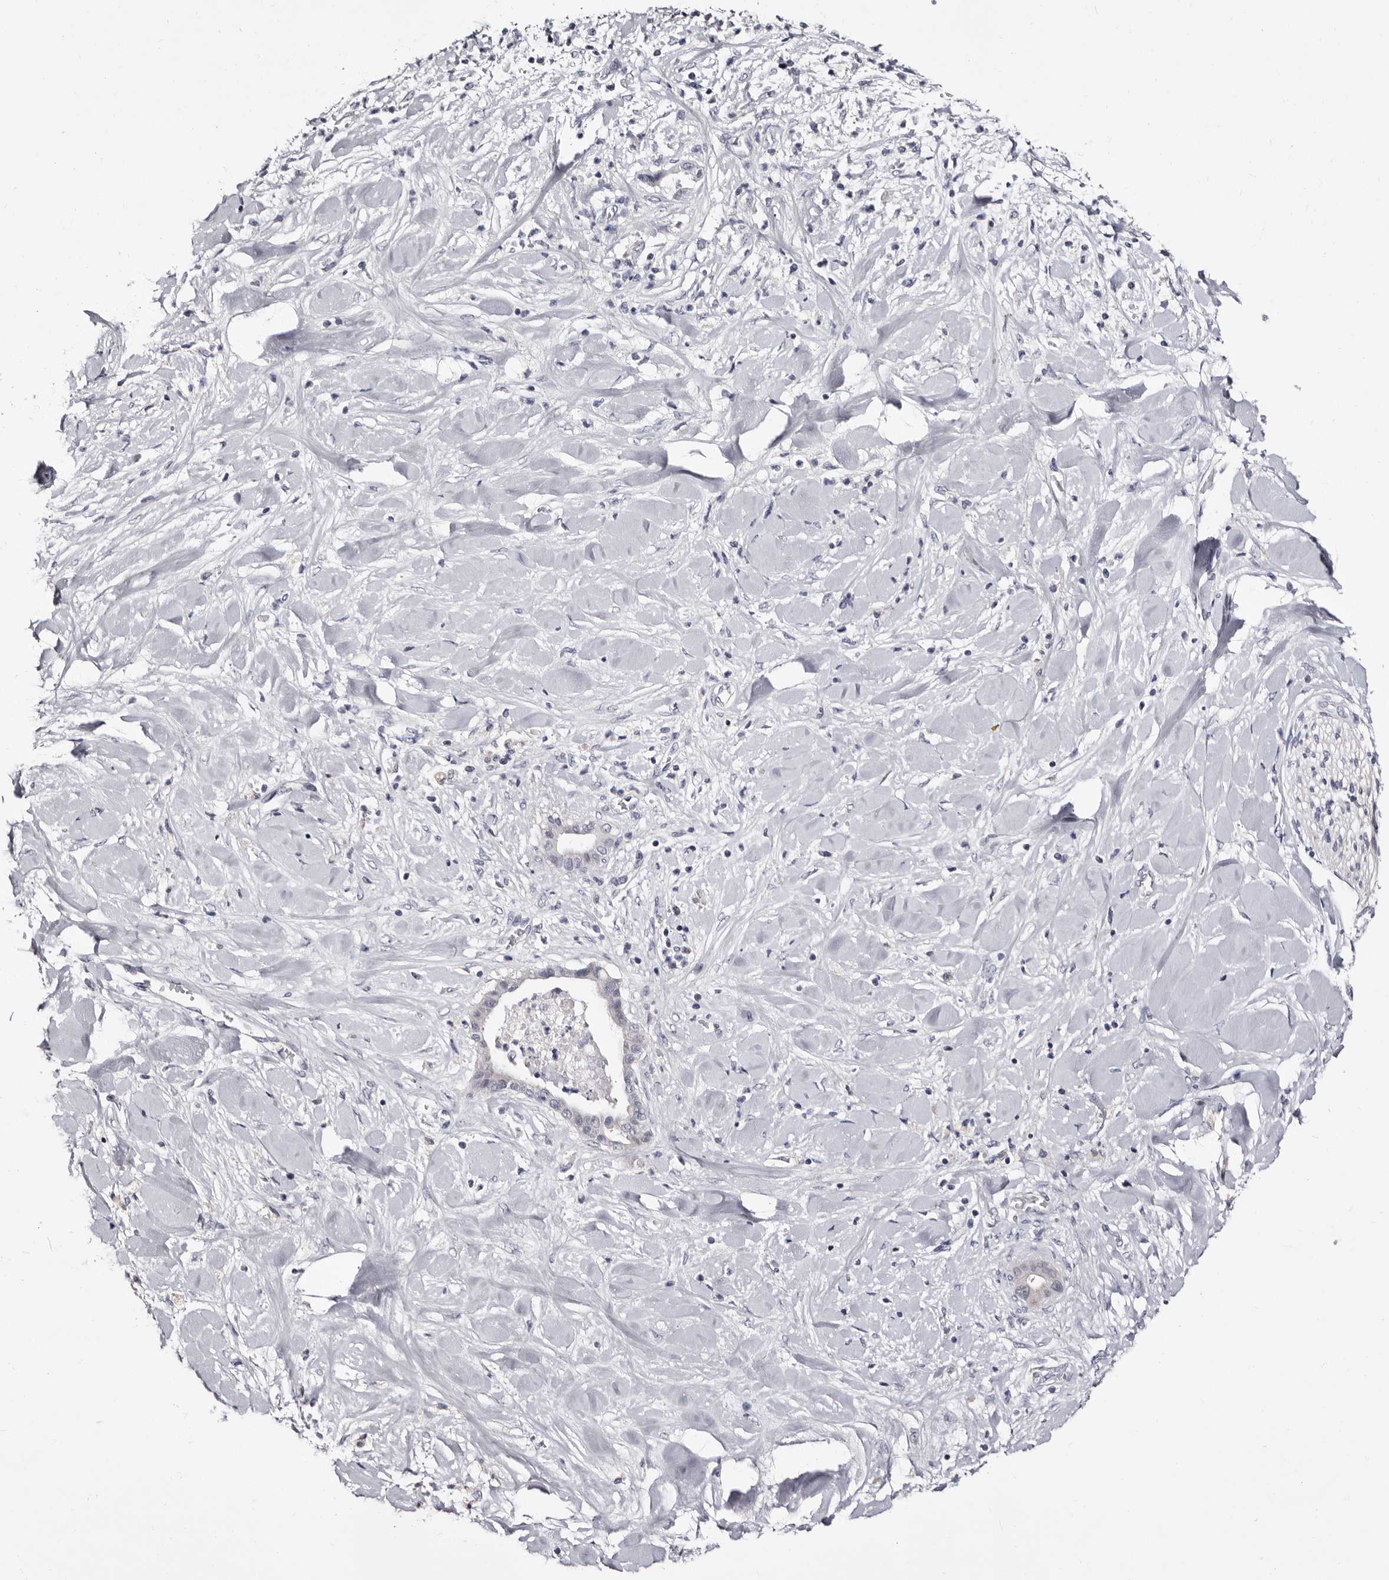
{"staining": {"intensity": "negative", "quantity": "none", "location": "none"}, "tissue": "liver cancer", "cell_type": "Tumor cells", "image_type": "cancer", "snomed": [{"axis": "morphology", "description": "Cholangiocarcinoma"}, {"axis": "topography", "description": "Liver"}], "caption": "A micrograph of human cholangiocarcinoma (liver) is negative for staining in tumor cells. (DAB (3,3'-diaminobenzidine) IHC with hematoxylin counter stain).", "gene": "BPGM", "patient": {"sex": "female", "age": 54}}